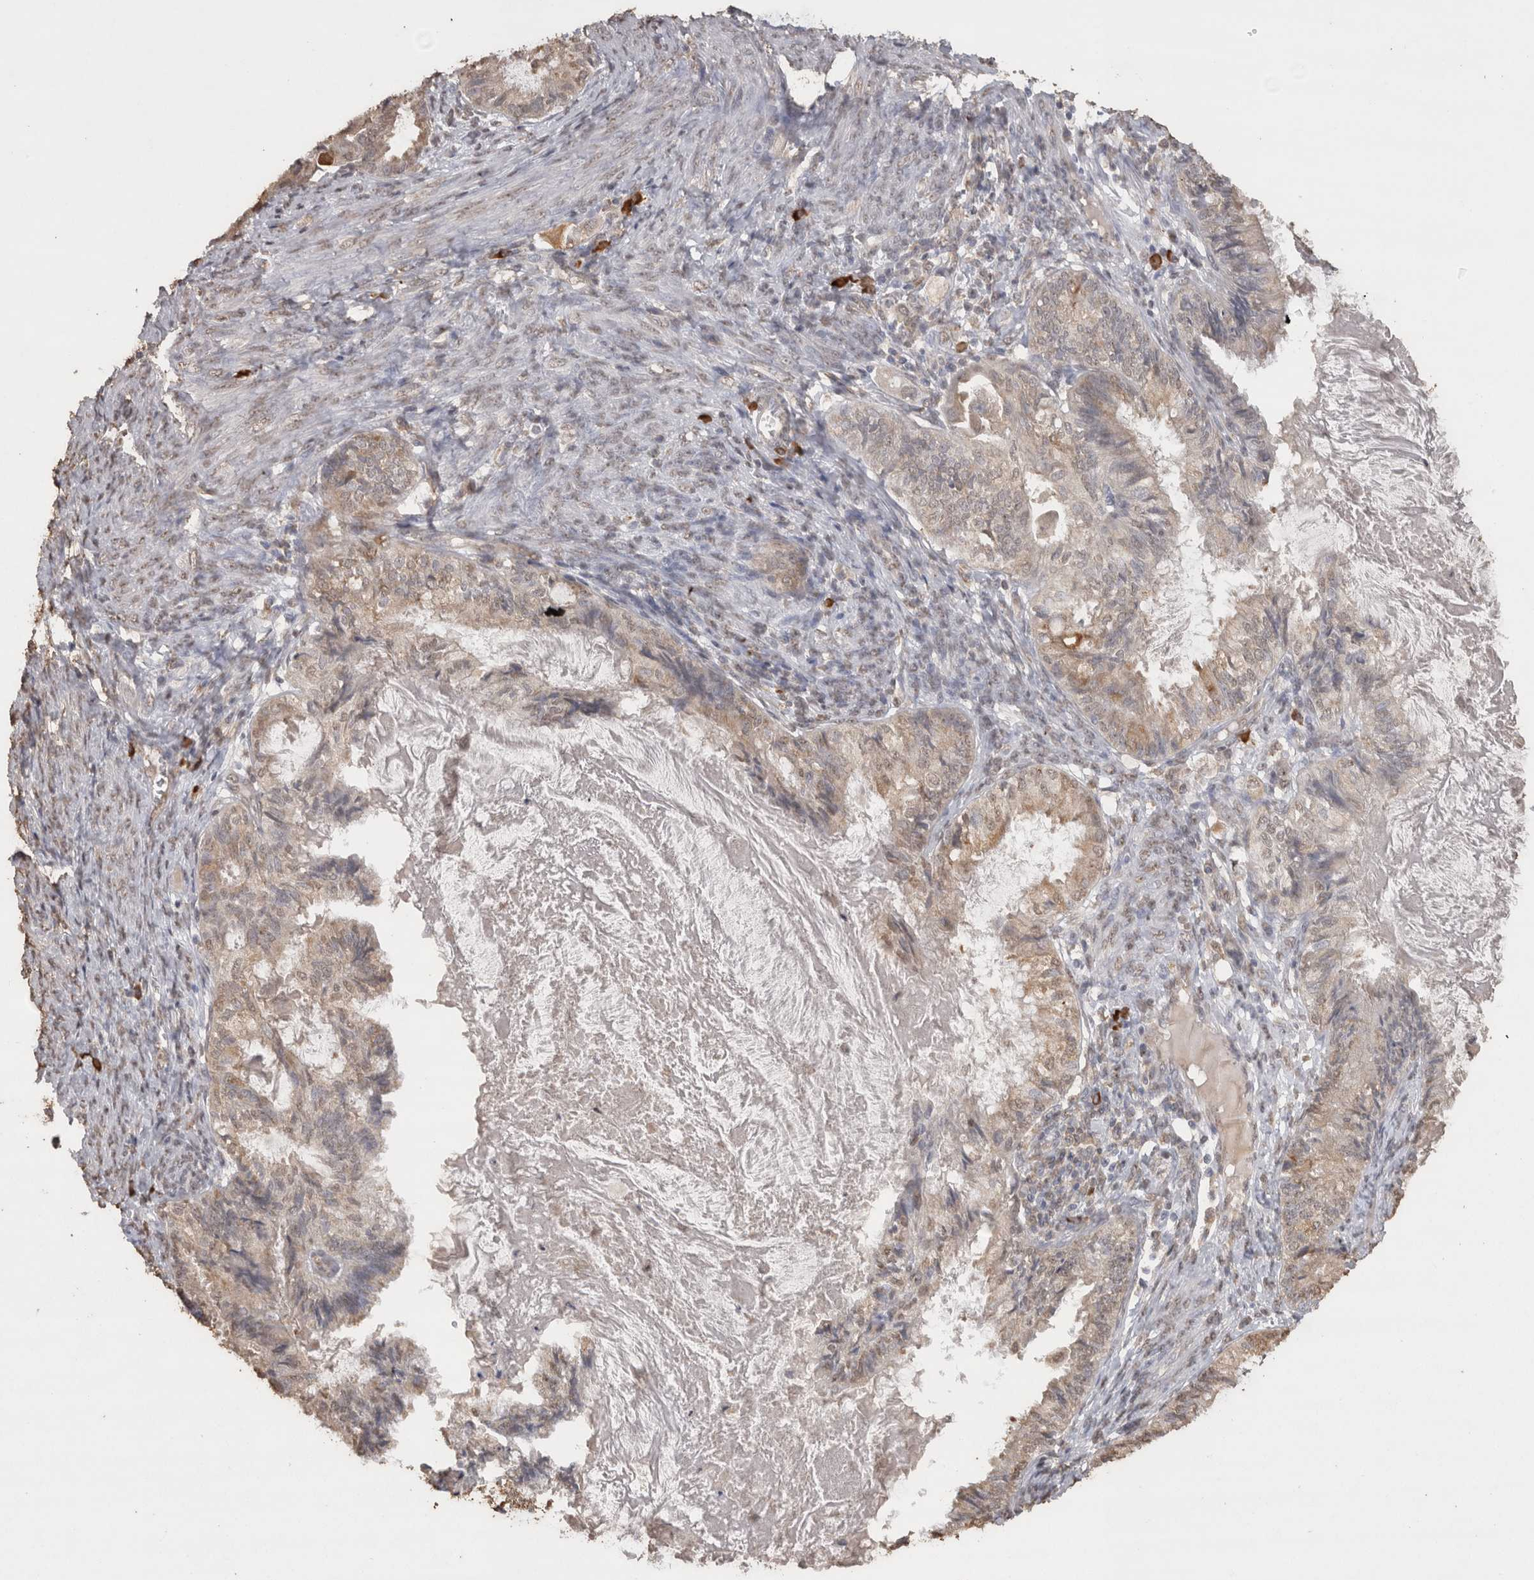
{"staining": {"intensity": "weak", "quantity": ">75%", "location": "cytoplasmic/membranous,nuclear"}, "tissue": "cervical cancer", "cell_type": "Tumor cells", "image_type": "cancer", "snomed": [{"axis": "morphology", "description": "Normal tissue, NOS"}, {"axis": "morphology", "description": "Adenocarcinoma, NOS"}, {"axis": "topography", "description": "Cervix"}, {"axis": "topography", "description": "Endometrium"}], "caption": "IHC of cervical cancer (adenocarcinoma) demonstrates low levels of weak cytoplasmic/membranous and nuclear staining in about >75% of tumor cells.", "gene": "CRELD2", "patient": {"sex": "female", "age": 86}}